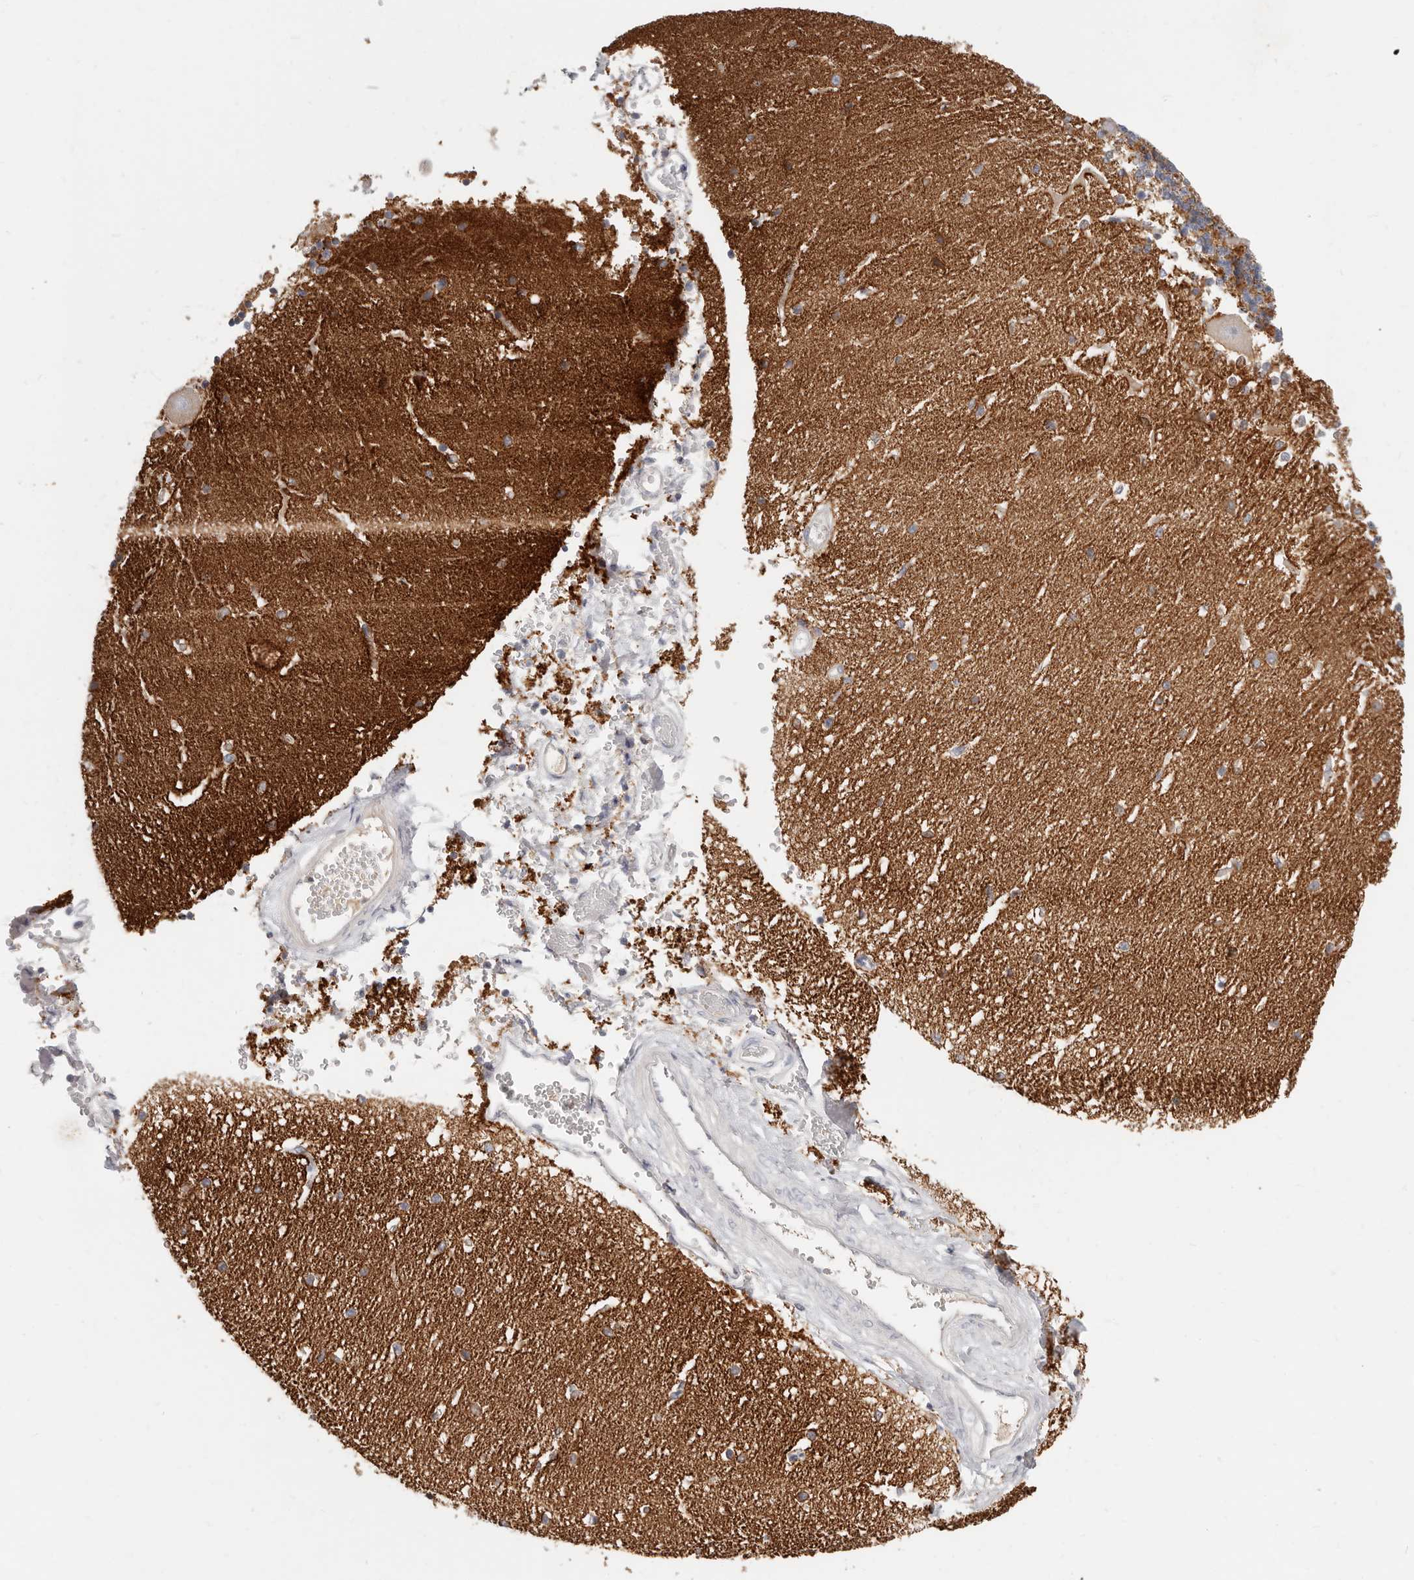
{"staining": {"intensity": "strong", "quantity": "25%-75%", "location": "cytoplasmic/membranous"}, "tissue": "cerebellum", "cell_type": "Cells in granular layer", "image_type": "normal", "snomed": [{"axis": "morphology", "description": "Normal tissue, NOS"}, {"axis": "topography", "description": "Cerebellum"}], "caption": "This image shows IHC staining of unremarkable cerebellum, with high strong cytoplasmic/membranous positivity in about 25%-75% of cells in granular layer.", "gene": "ZRANB1", "patient": {"sex": "male", "age": 37}}